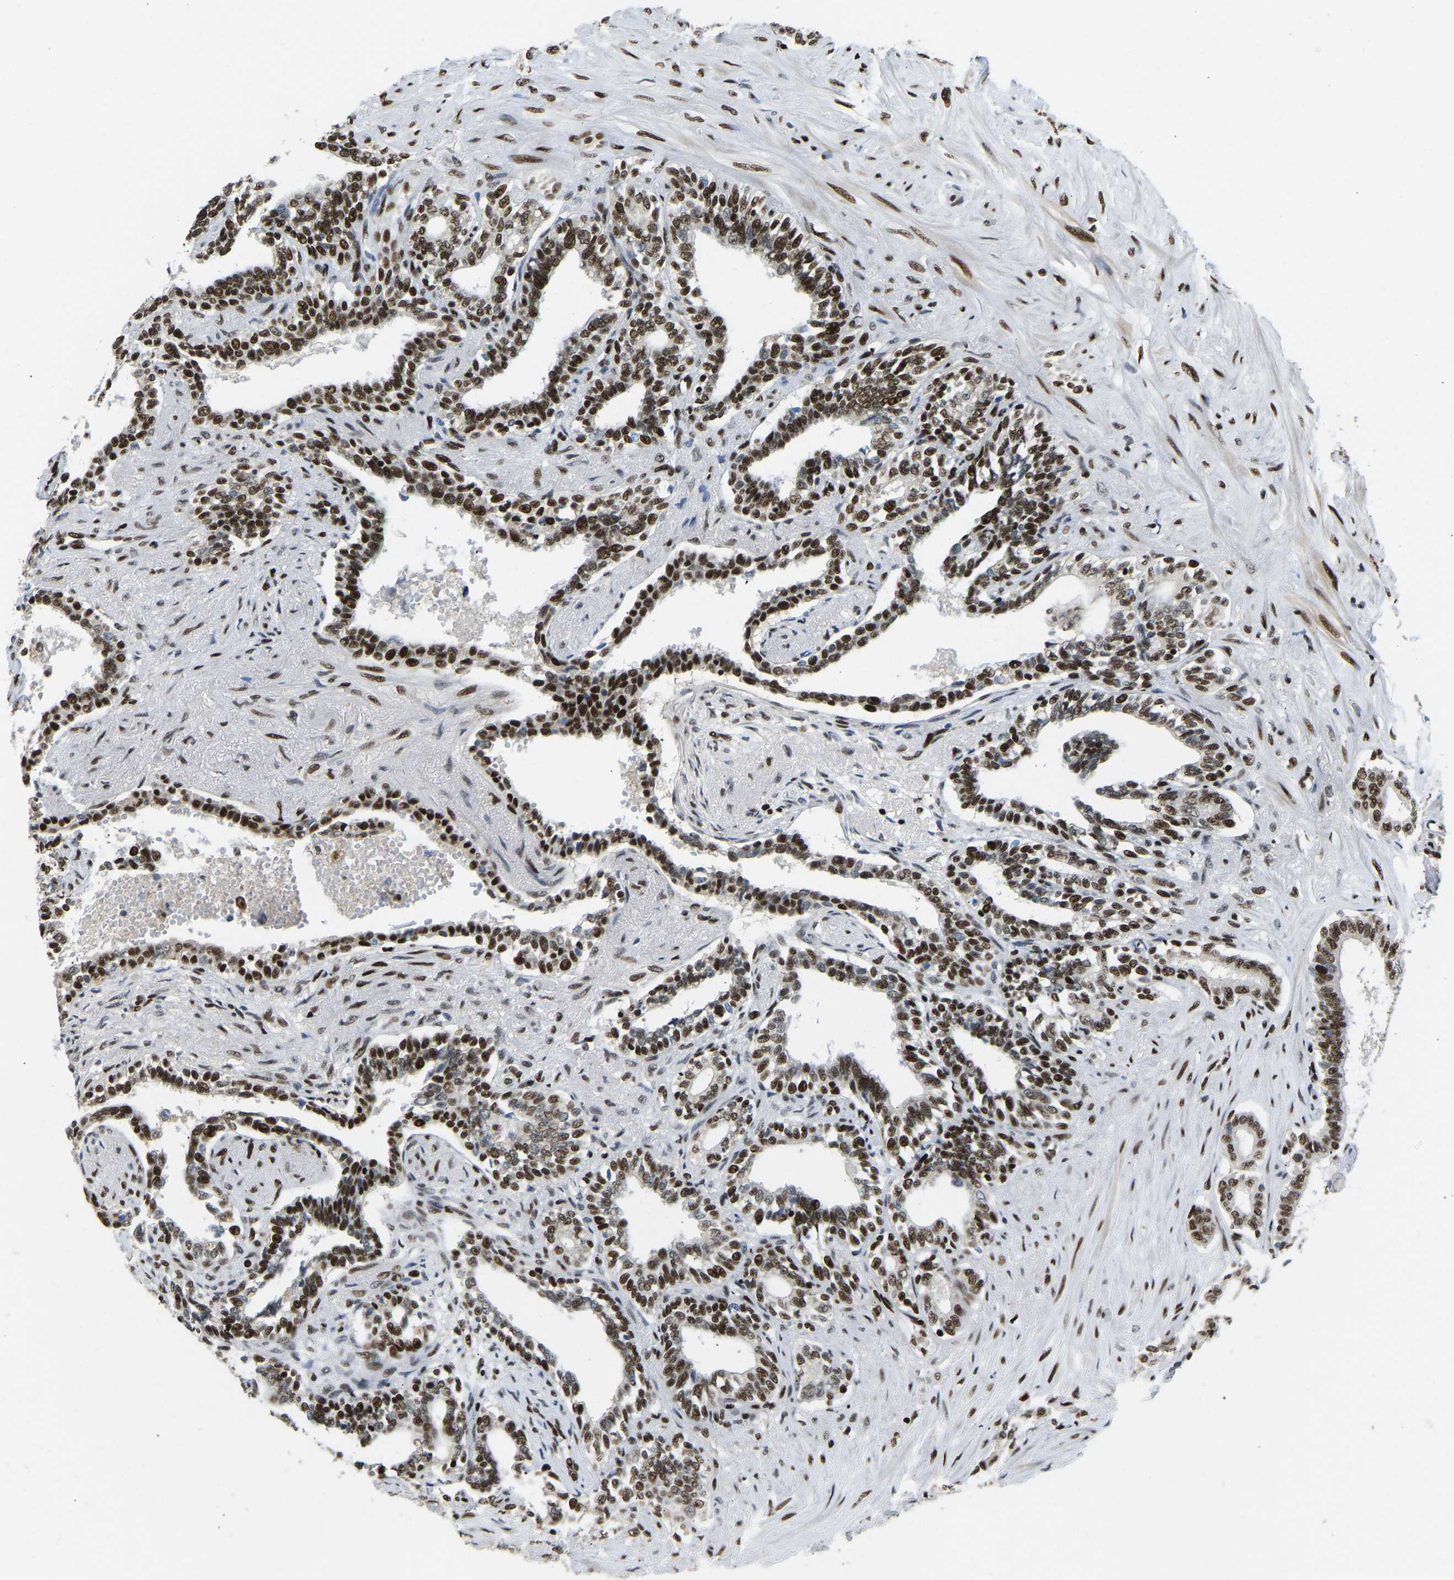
{"staining": {"intensity": "strong", "quantity": "25%-75%", "location": "nuclear"}, "tissue": "seminal vesicle", "cell_type": "Glandular cells", "image_type": "normal", "snomed": [{"axis": "morphology", "description": "Normal tissue, NOS"}, {"axis": "morphology", "description": "Adenocarcinoma, High grade"}, {"axis": "topography", "description": "Prostate"}, {"axis": "topography", "description": "Seminal veicle"}], "caption": "Immunohistochemical staining of benign human seminal vesicle demonstrates high levels of strong nuclear expression in approximately 25%-75% of glandular cells.", "gene": "FOXK1", "patient": {"sex": "male", "age": 55}}